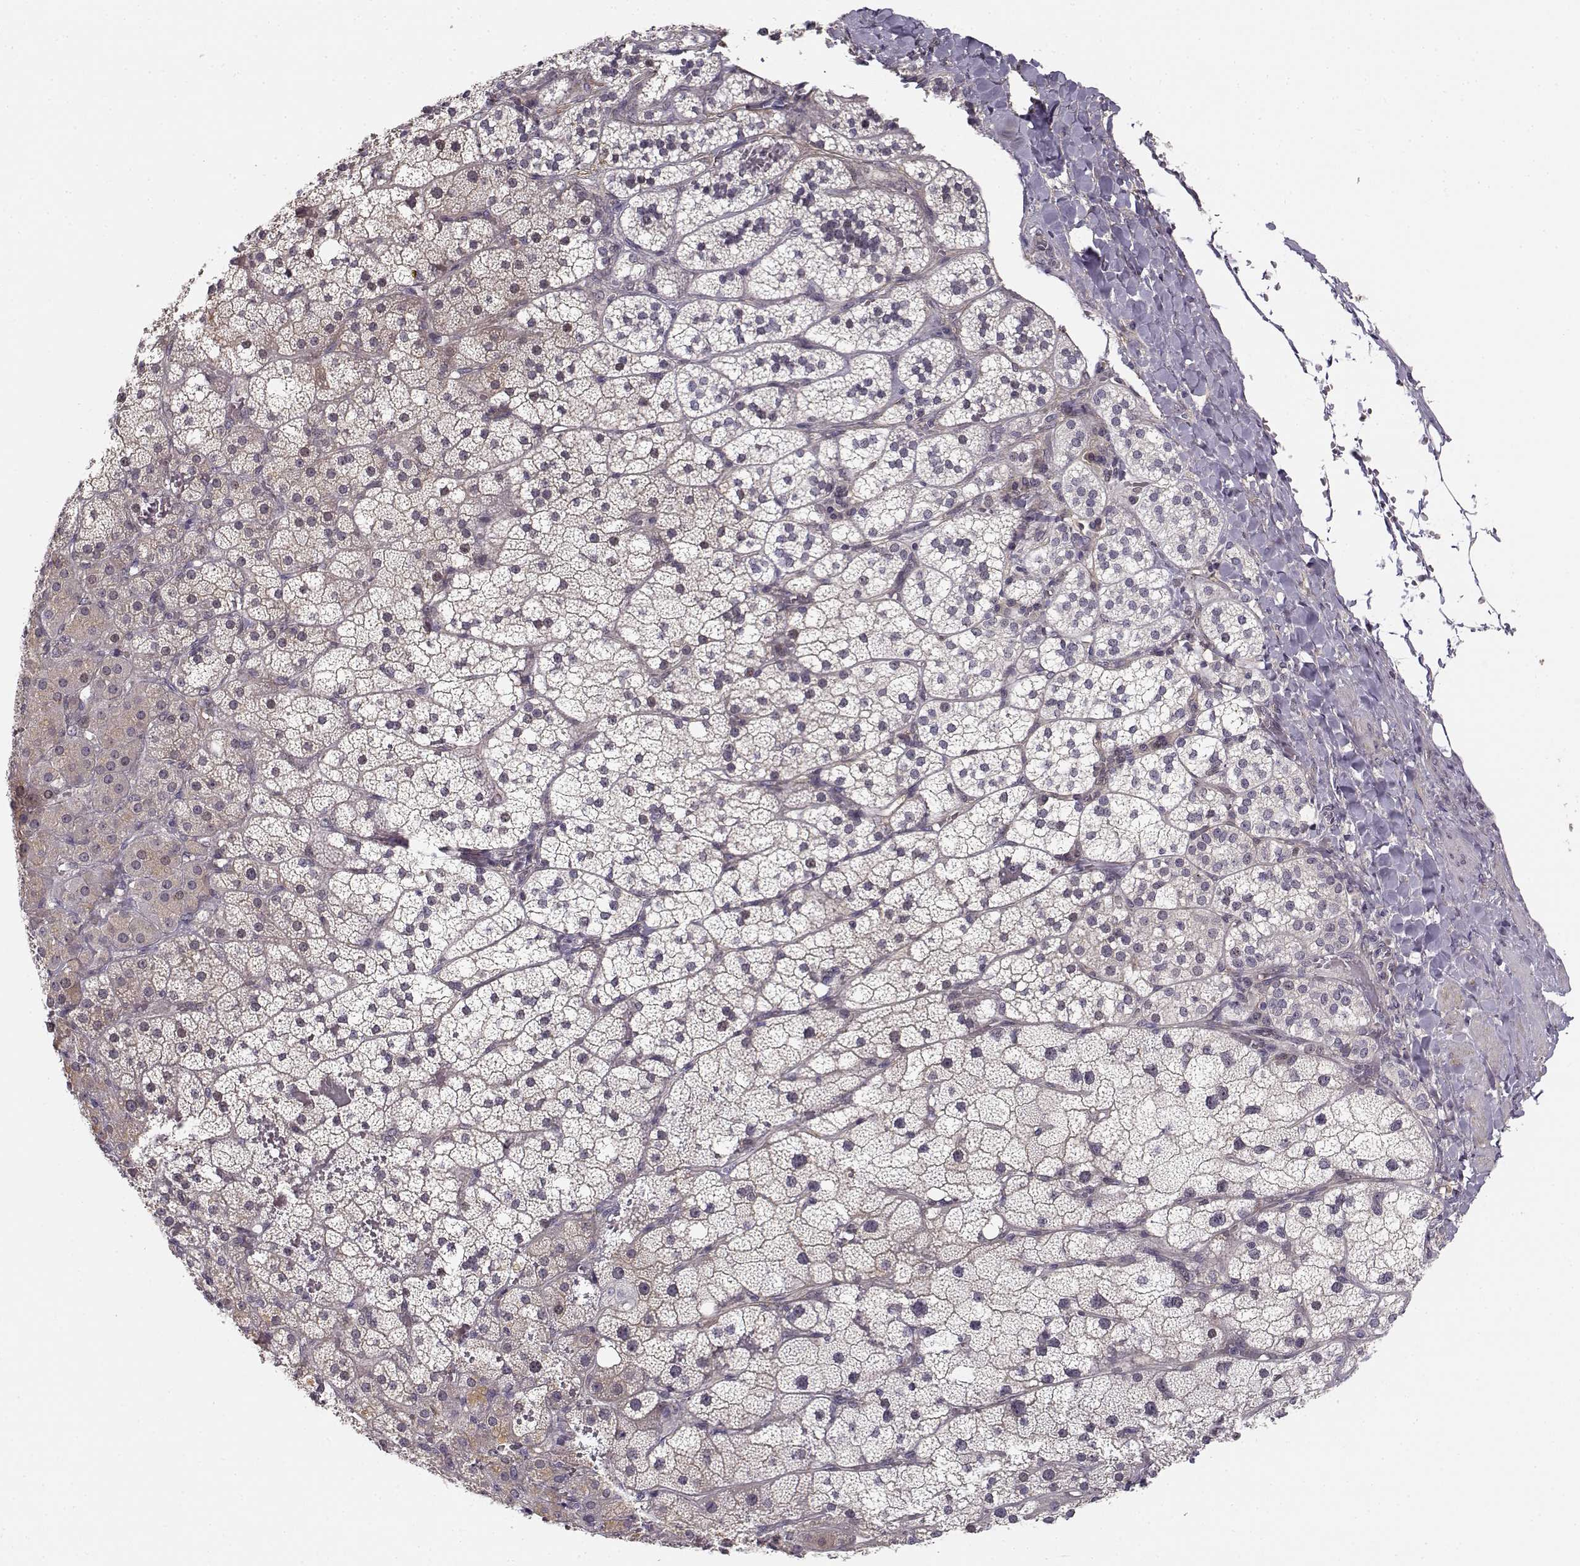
{"staining": {"intensity": "weak", "quantity": "<25%", "location": "cytoplasmic/membranous"}, "tissue": "adrenal gland", "cell_type": "Glandular cells", "image_type": "normal", "snomed": [{"axis": "morphology", "description": "Normal tissue, NOS"}, {"axis": "topography", "description": "Adrenal gland"}], "caption": "A high-resolution histopathology image shows immunohistochemistry (IHC) staining of normal adrenal gland, which displays no significant positivity in glandular cells.", "gene": "RGS9BP", "patient": {"sex": "male", "age": 53}}